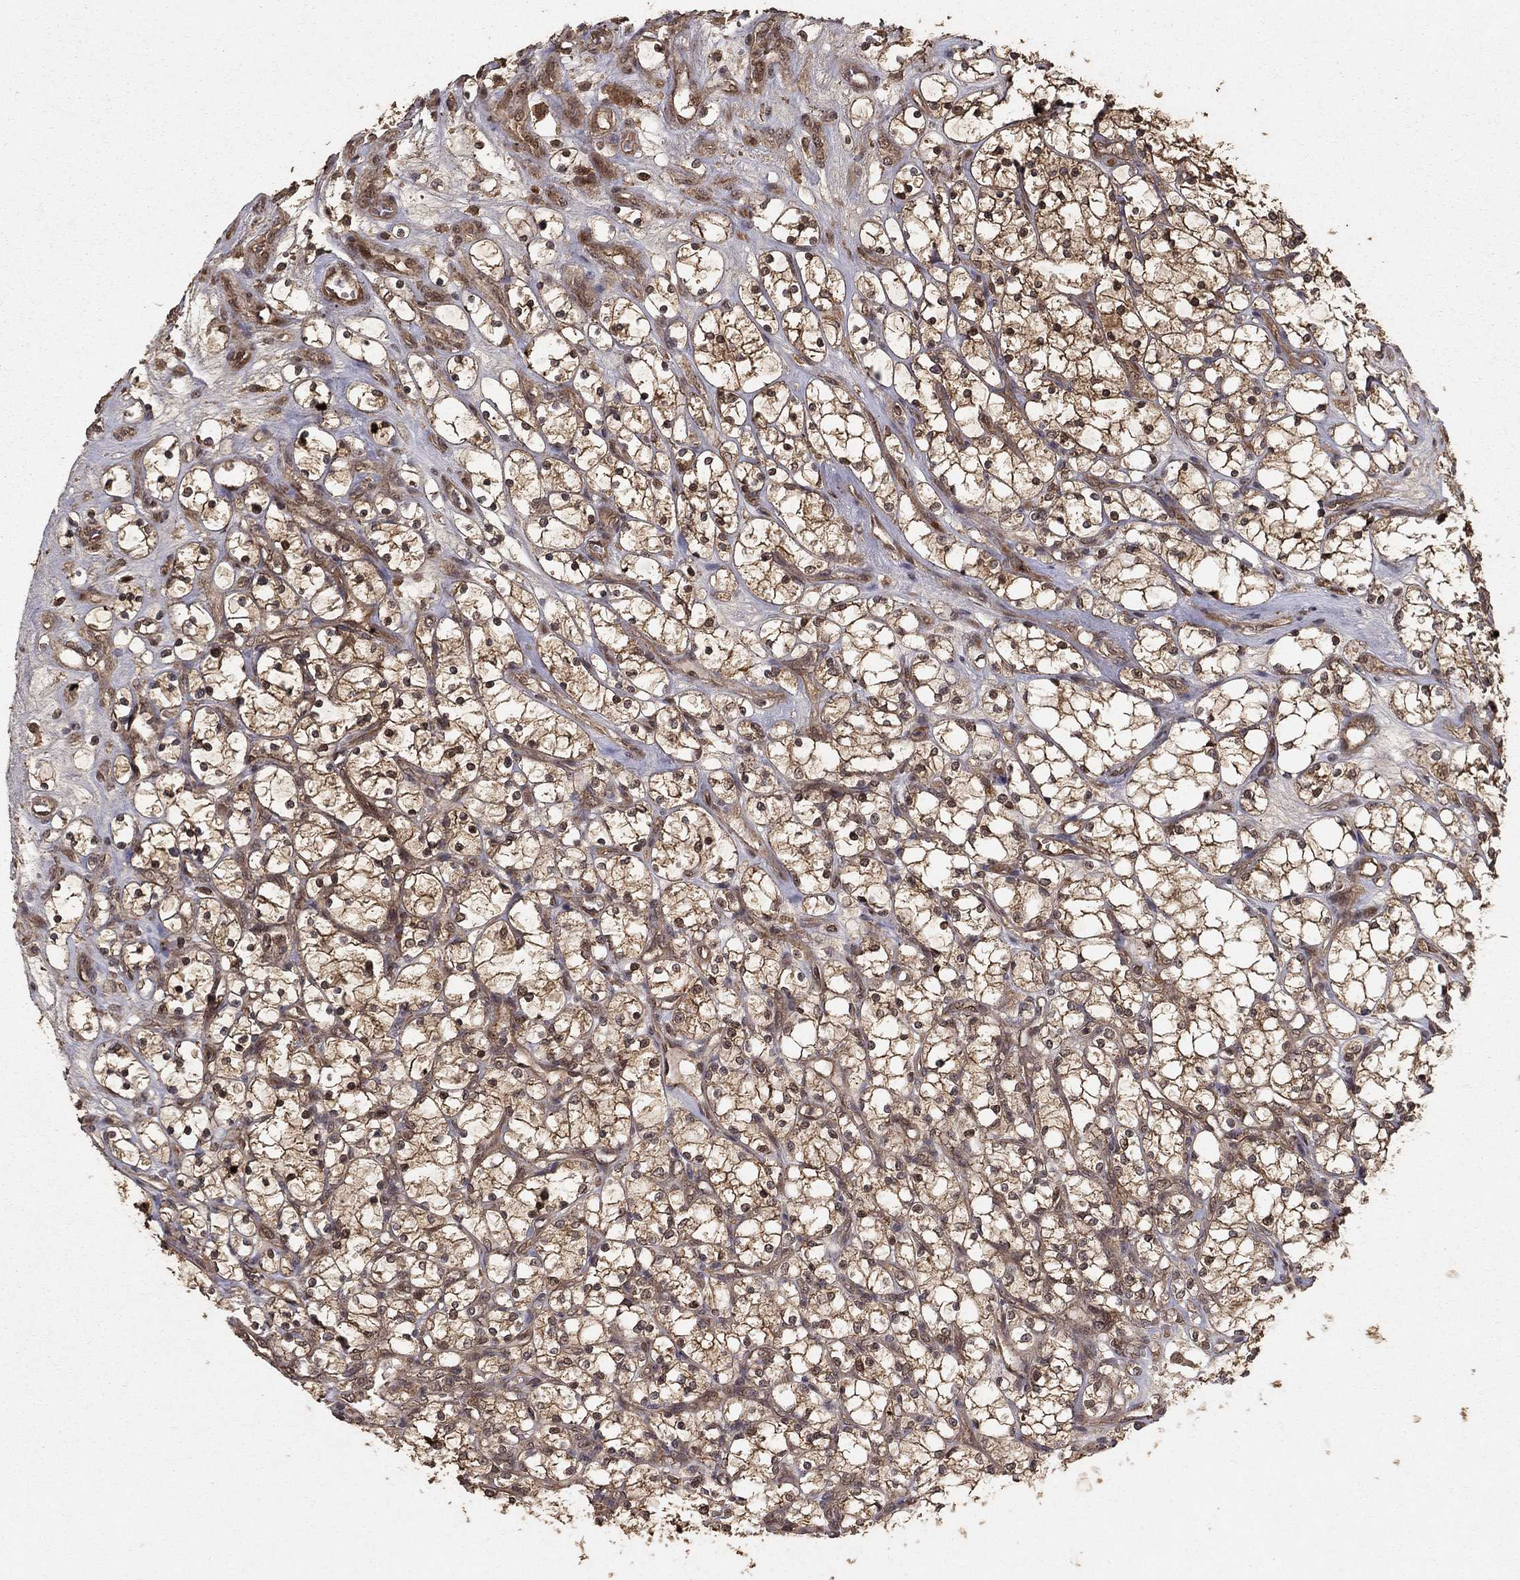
{"staining": {"intensity": "moderate", "quantity": ">75%", "location": "cytoplasmic/membranous,nuclear"}, "tissue": "renal cancer", "cell_type": "Tumor cells", "image_type": "cancer", "snomed": [{"axis": "morphology", "description": "Adenocarcinoma, NOS"}, {"axis": "topography", "description": "Kidney"}], "caption": "The histopathology image shows immunohistochemical staining of adenocarcinoma (renal). There is moderate cytoplasmic/membranous and nuclear staining is identified in approximately >75% of tumor cells.", "gene": "PRDM1", "patient": {"sex": "female", "age": 69}}